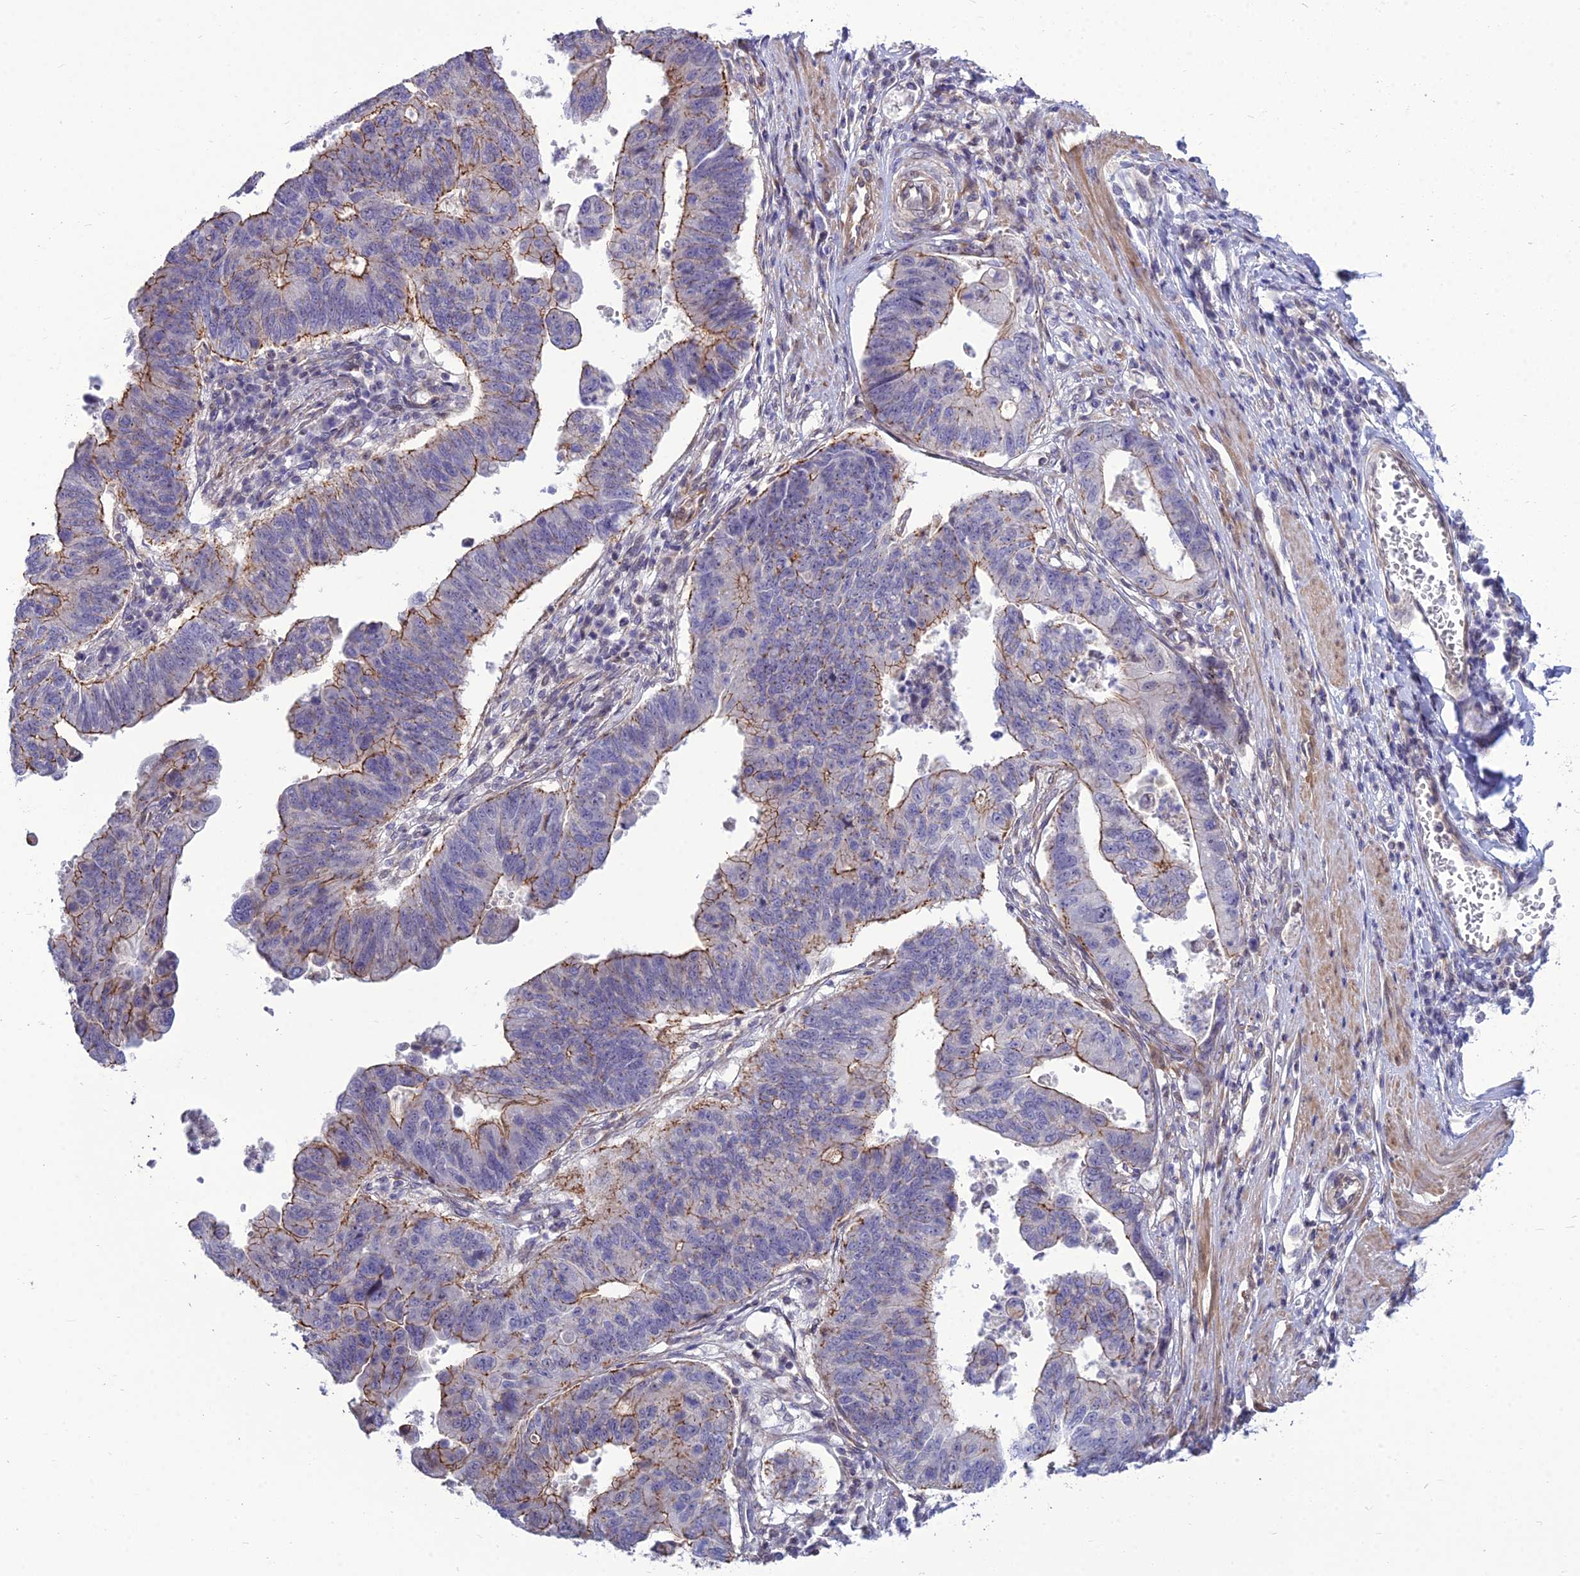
{"staining": {"intensity": "moderate", "quantity": "25%-75%", "location": "cytoplasmic/membranous"}, "tissue": "stomach cancer", "cell_type": "Tumor cells", "image_type": "cancer", "snomed": [{"axis": "morphology", "description": "Adenocarcinoma, NOS"}, {"axis": "topography", "description": "Stomach"}], "caption": "DAB immunohistochemical staining of stomach cancer reveals moderate cytoplasmic/membranous protein positivity in about 25%-75% of tumor cells. (Brightfield microscopy of DAB IHC at high magnification).", "gene": "TSPYL2", "patient": {"sex": "male", "age": 59}}